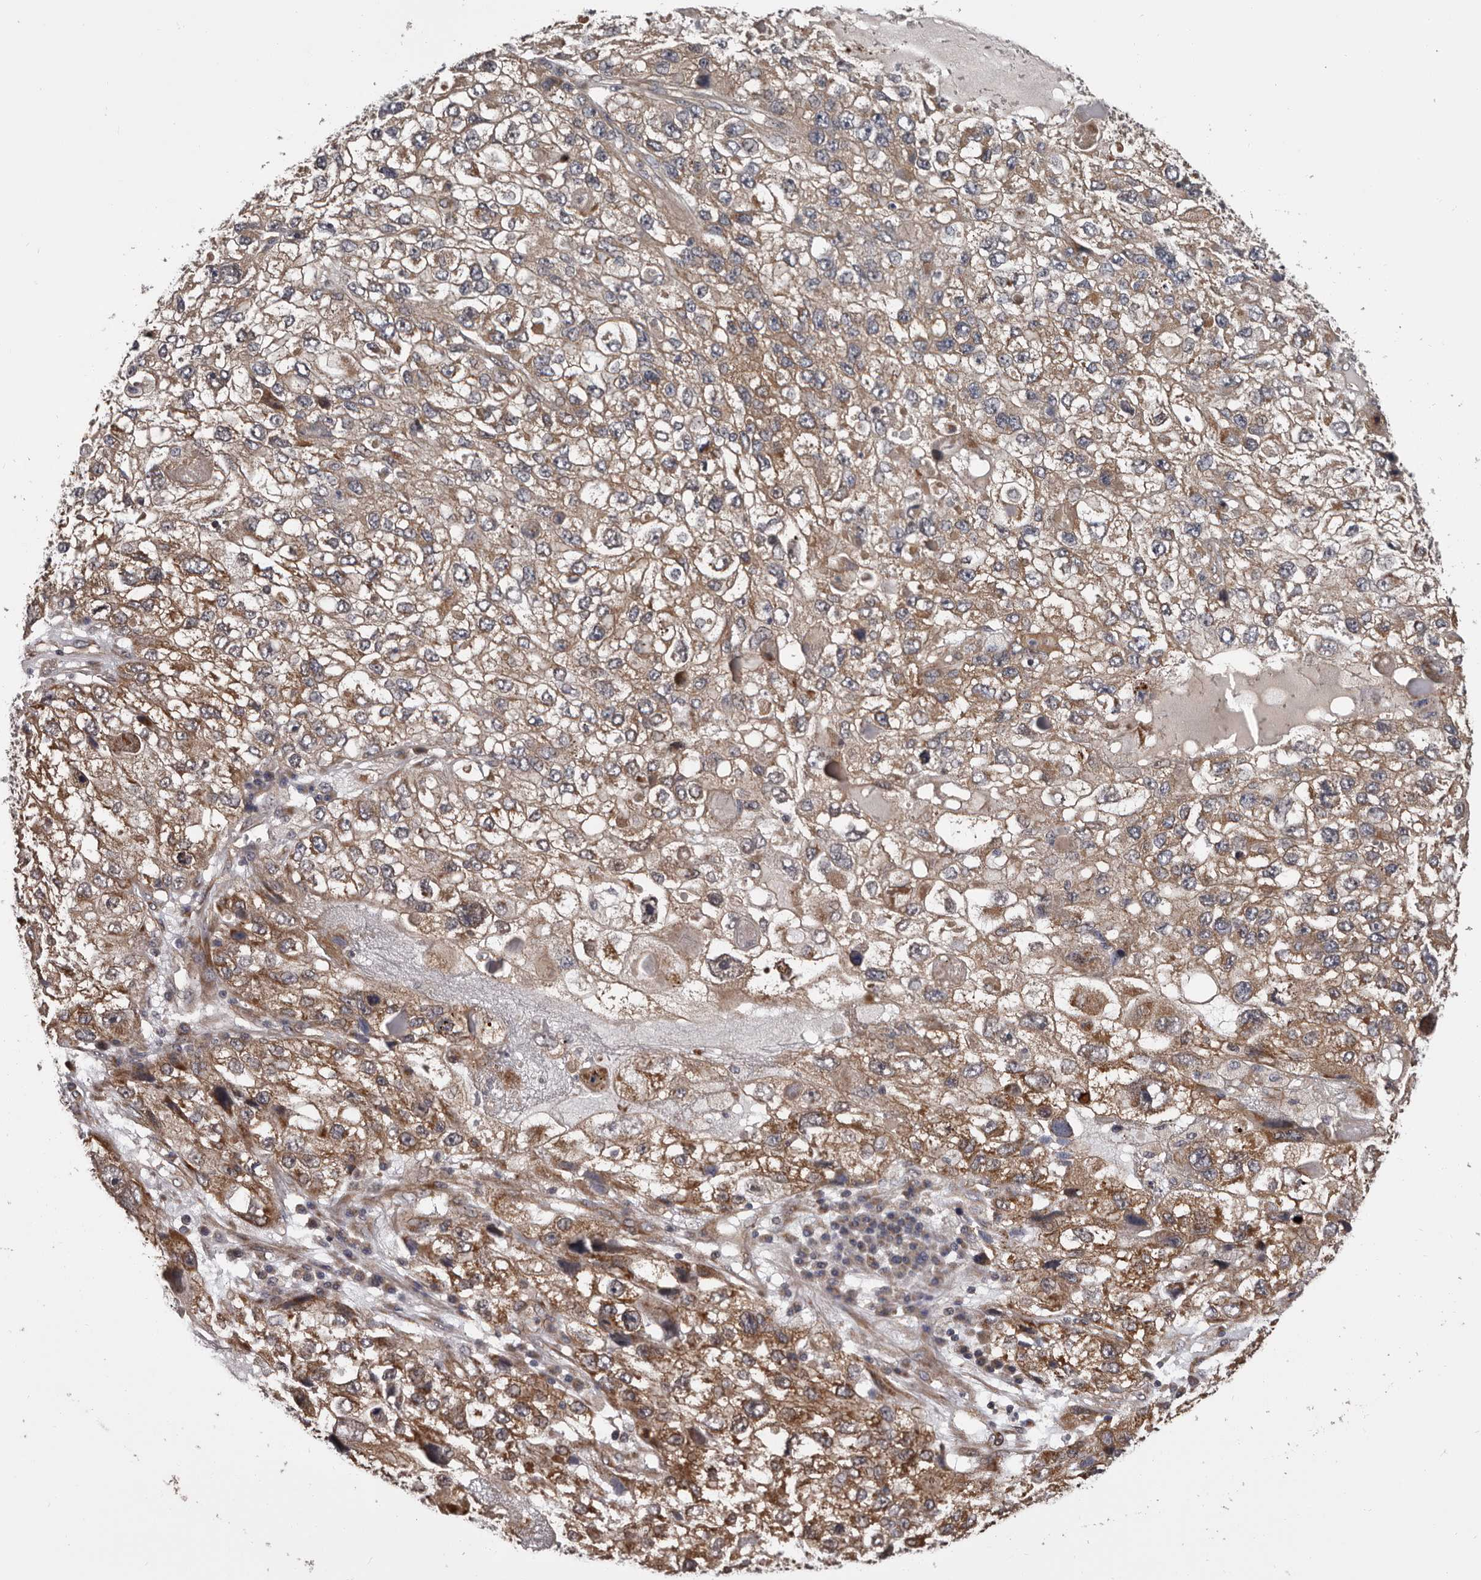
{"staining": {"intensity": "moderate", "quantity": "25%-75%", "location": "cytoplasmic/membranous"}, "tissue": "endometrial cancer", "cell_type": "Tumor cells", "image_type": "cancer", "snomed": [{"axis": "morphology", "description": "Adenocarcinoma, NOS"}, {"axis": "topography", "description": "Endometrium"}], "caption": "Protein staining shows moderate cytoplasmic/membranous expression in about 25%-75% of tumor cells in endometrial cancer. (DAB = brown stain, brightfield microscopy at high magnification).", "gene": "VPS37A", "patient": {"sex": "female", "age": 49}}